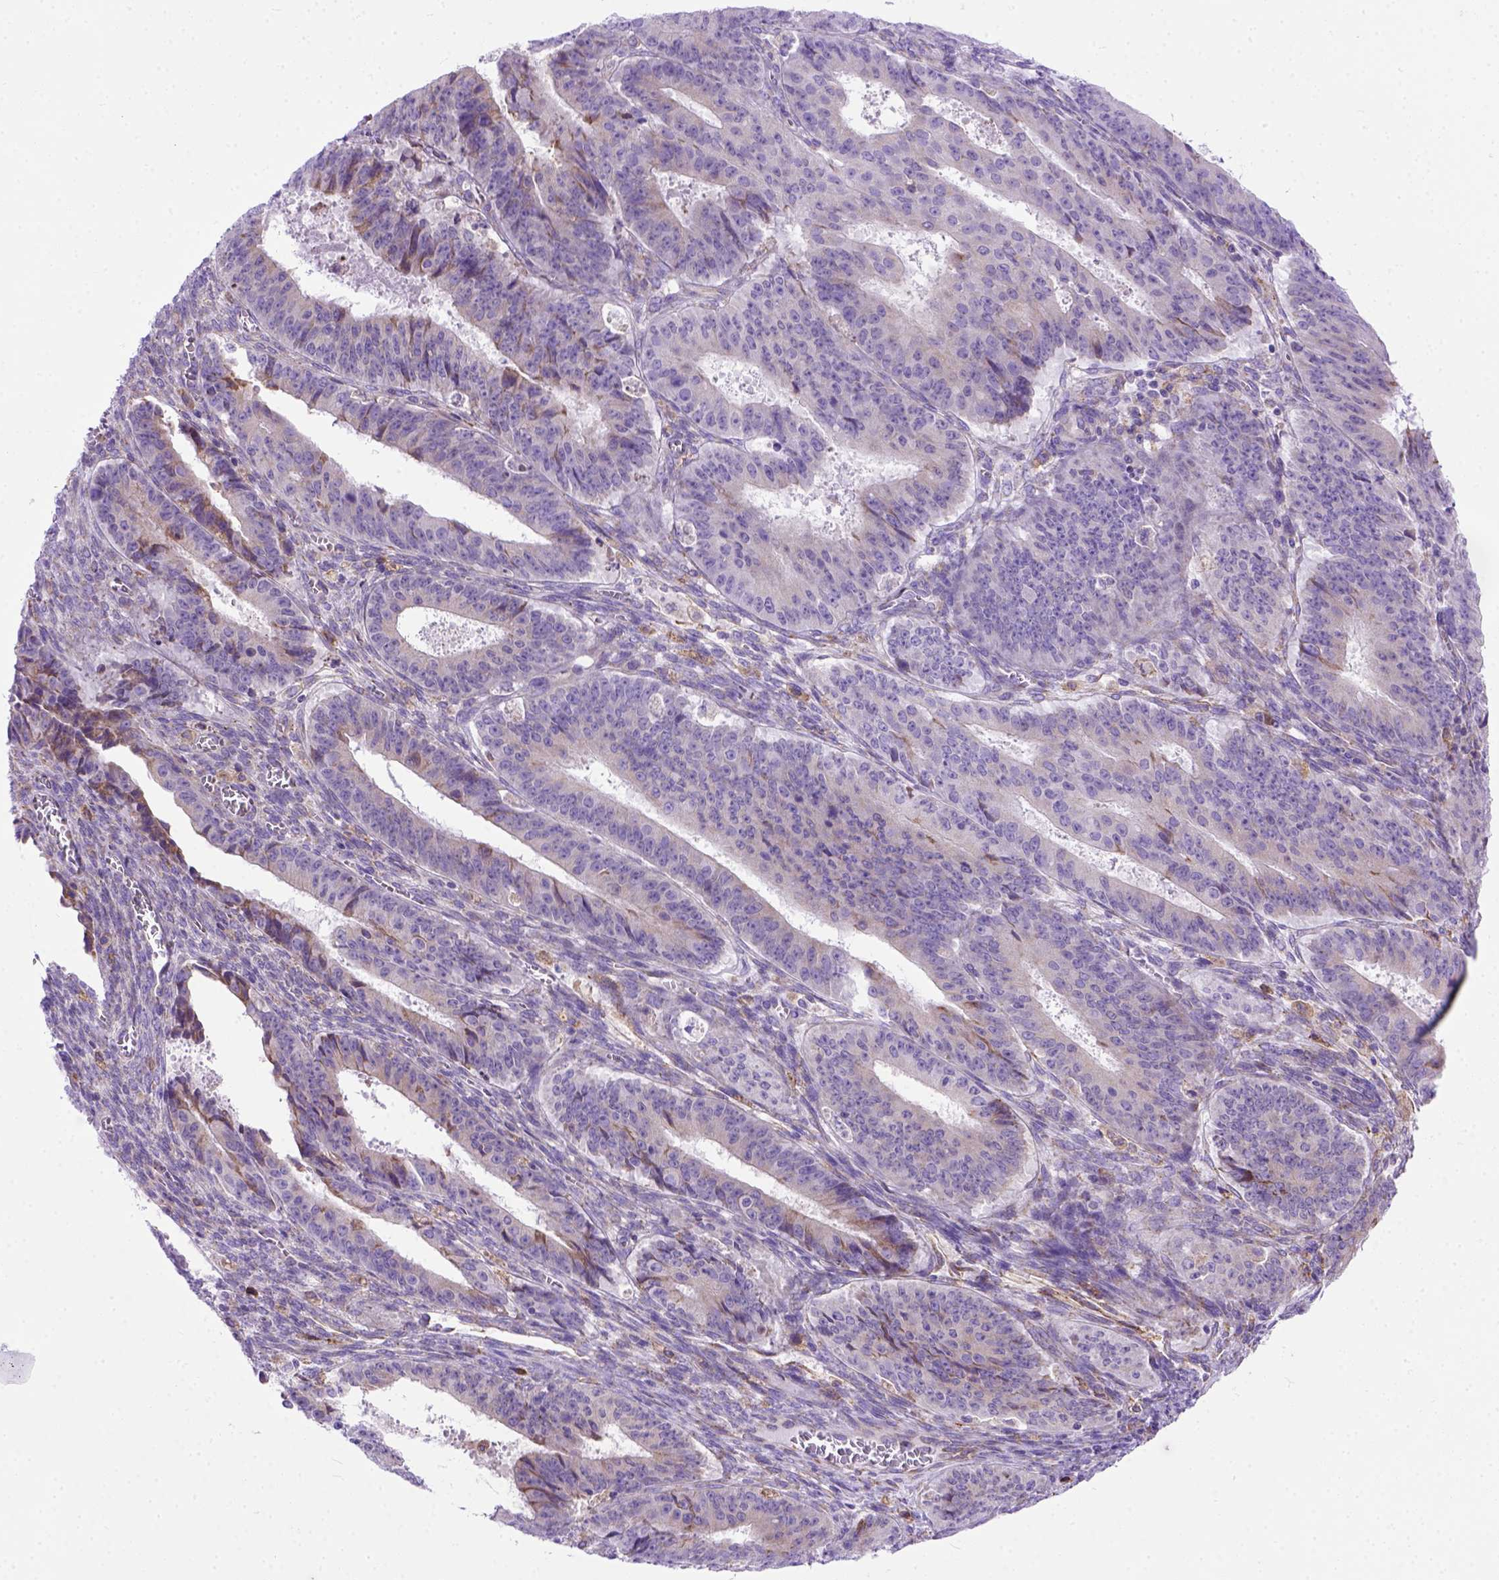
{"staining": {"intensity": "moderate", "quantity": "<25%", "location": "cytoplasmic/membranous"}, "tissue": "ovarian cancer", "cell_type": "Tumor cells", "image_type": "cancer", "snomed": [{"axis": "morphology", "description": "Carcinoma, endometroid"}, {"axis": "topography", "description": "Ovary"}], "caption": "Immunohistochemistry staining of ovarian cancer (endometroid carcinoma), which demonstrates low levels of moderate cytoplasmic/membranous expression in about <25% of tumor cells indicating moderate cytoplasmic/membranous protein expression. The staining was performed using DAB (3,3'-diaminobenzidine) (brown) for protein detection and nuclei were counterstained in hematoxylin (blue).", "gene": "PLK4", "patient": {"sex": "female", "age": 42}}